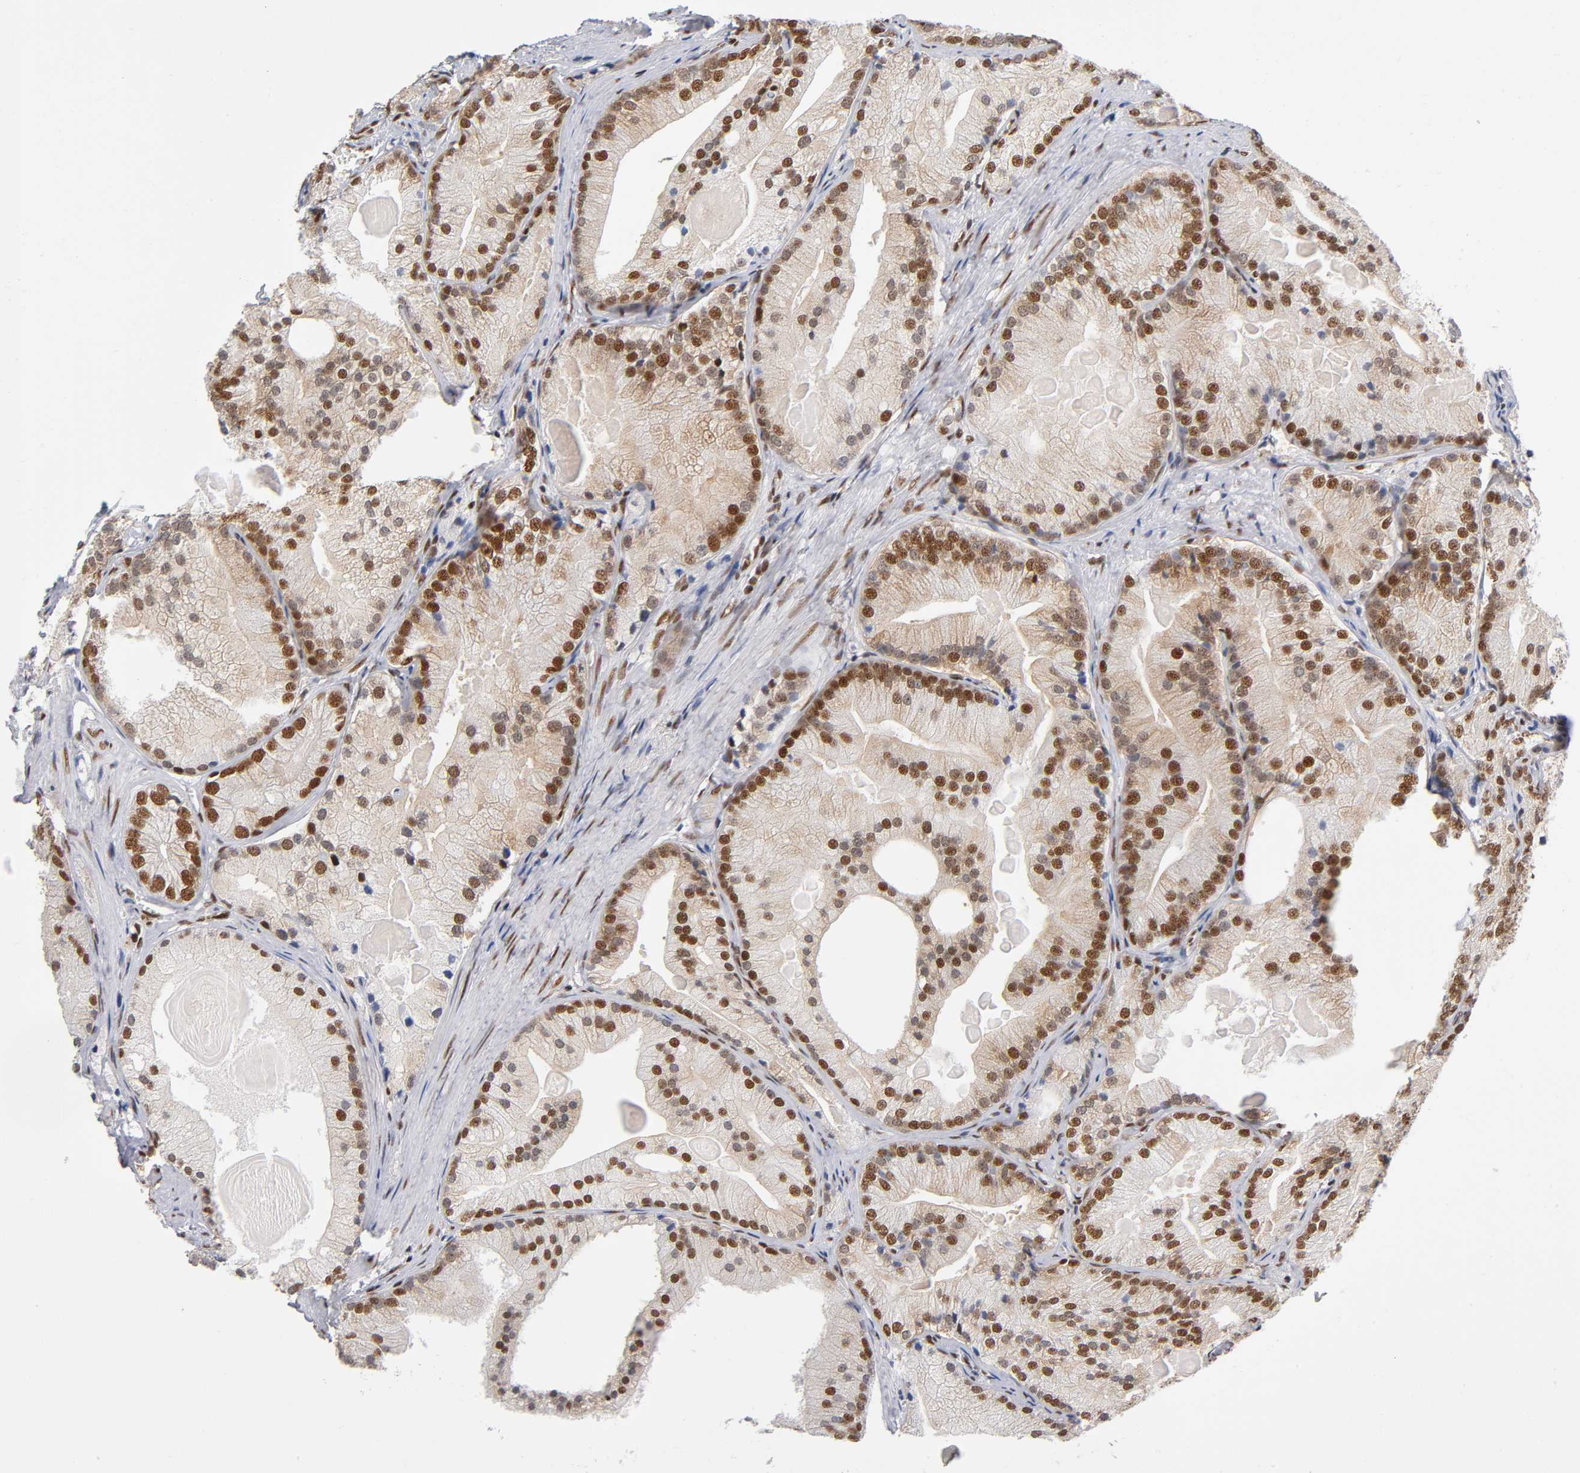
{"staining": {"intensity": "strong", "quantity": ">75%", "location": "nuclear"}, "tissue": "prostate cancer", "cell_type": "Tumor cells", "image_type": "cancer", "snomed": [{"axis": "morphology", "description": "Adenocarcinoma, Low grade"}, {"axis": "topography", "description": "Prostate"}], "caption": "Immunohistochemical staining of prostate cancer (adenocarcinoma (low-grade)) exhibits high levels of strong nuclear staining in about >75% of tumor cells.", "gene": "ILKAP", "patient": {"sex": "male", "age": 69}}